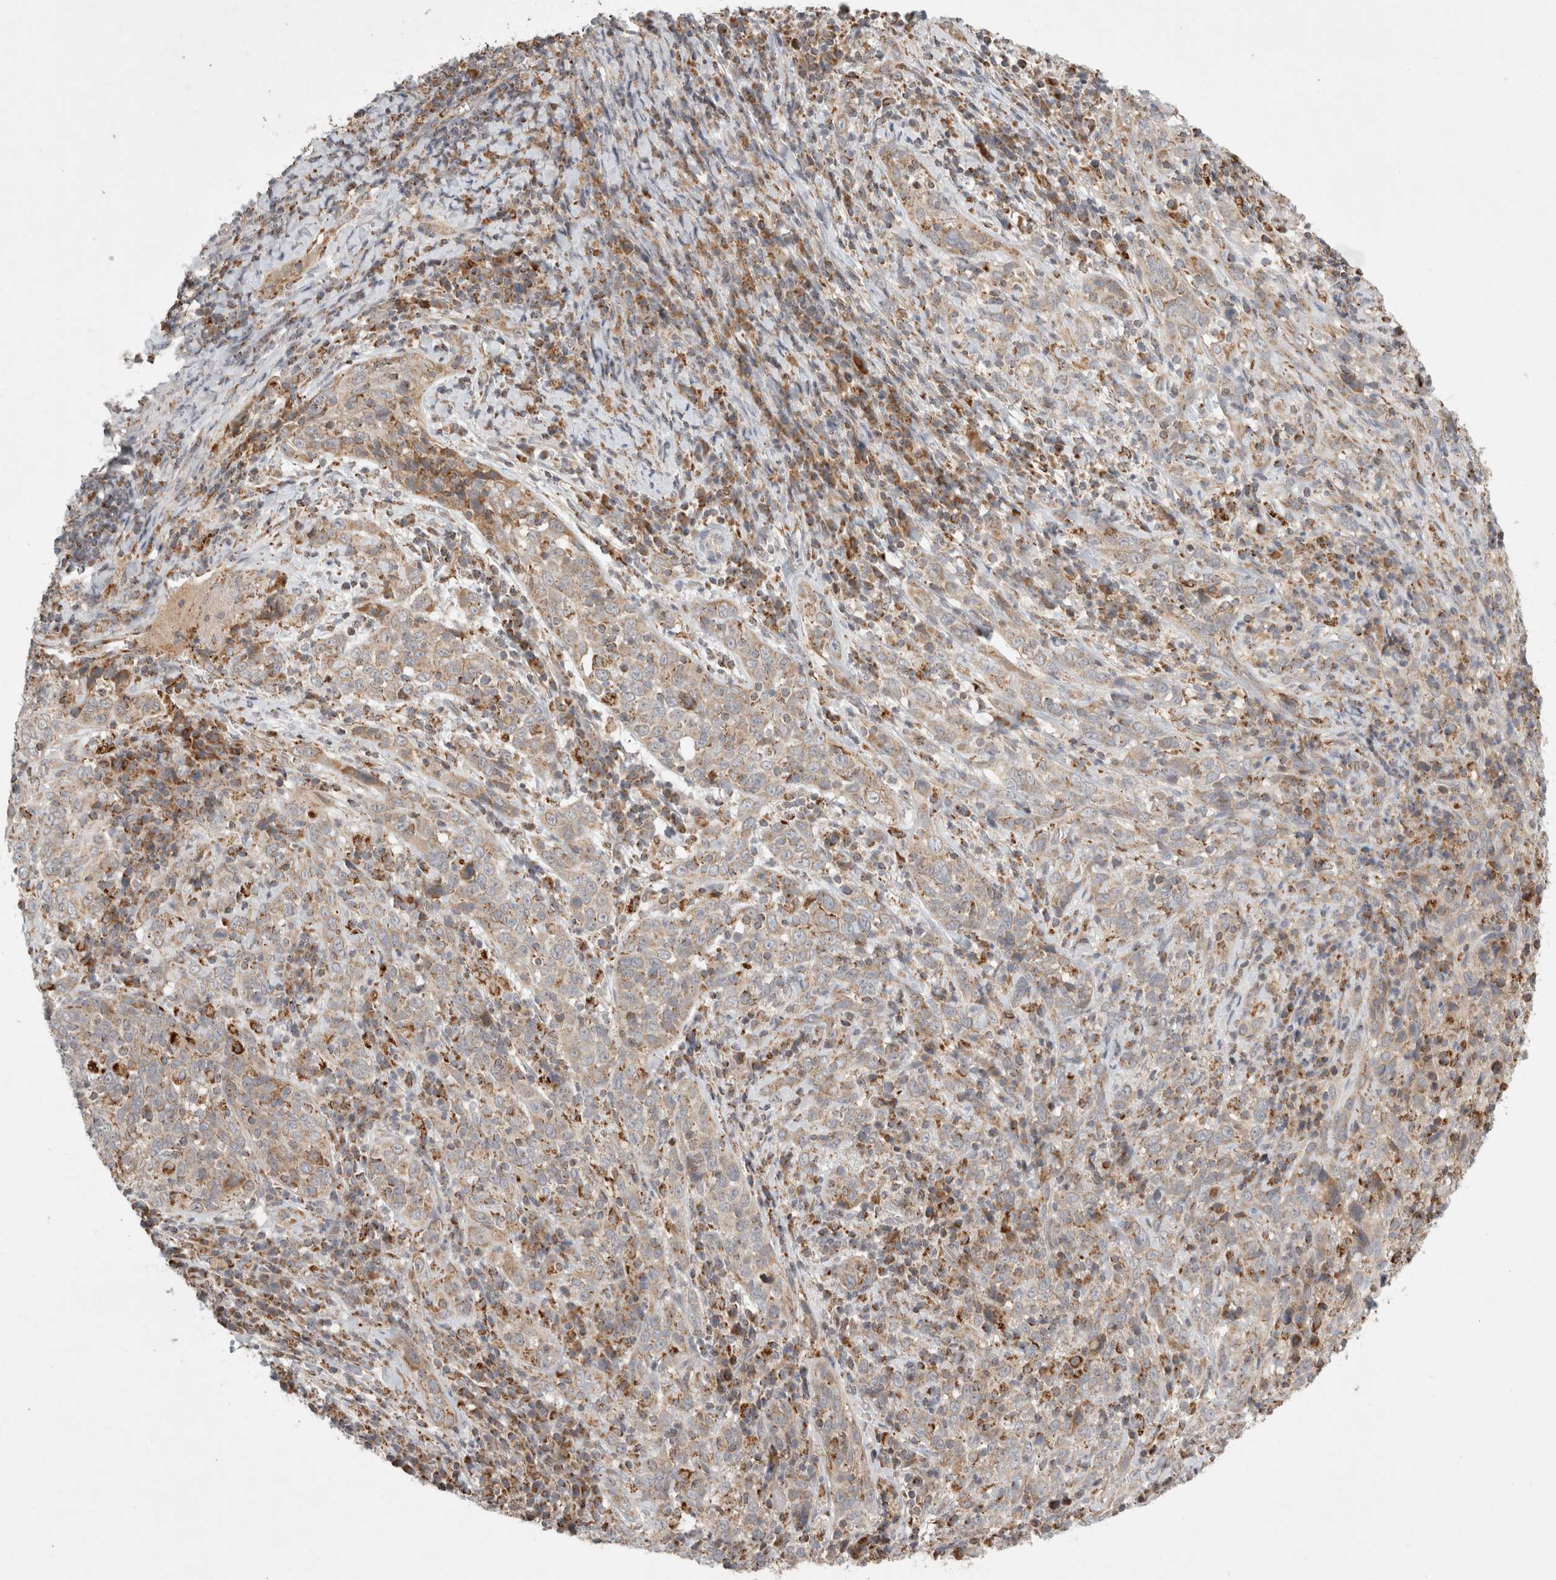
{"staining": {"intensity": "weak", "quantity": ">75%", "location": "cytoplasmic/membranous"}, "tissue": "cervical cancer", "cell_type": "Tumor cells", "image_type": "cancer", "snomed": [{"axis": "morphology", "description": "Squamous cell carcinoma, NOS"}, {"axis": "topography", "description": "Cervix"}], "caption": "This is an image of immunohistochemistry staining of squamous cell carcinoma (cervical), which shows weak expression in the cytoplasmic/membranous of tumor cells.", "gene": "HROB", "patient": {"sex": "female", "age": 46}}